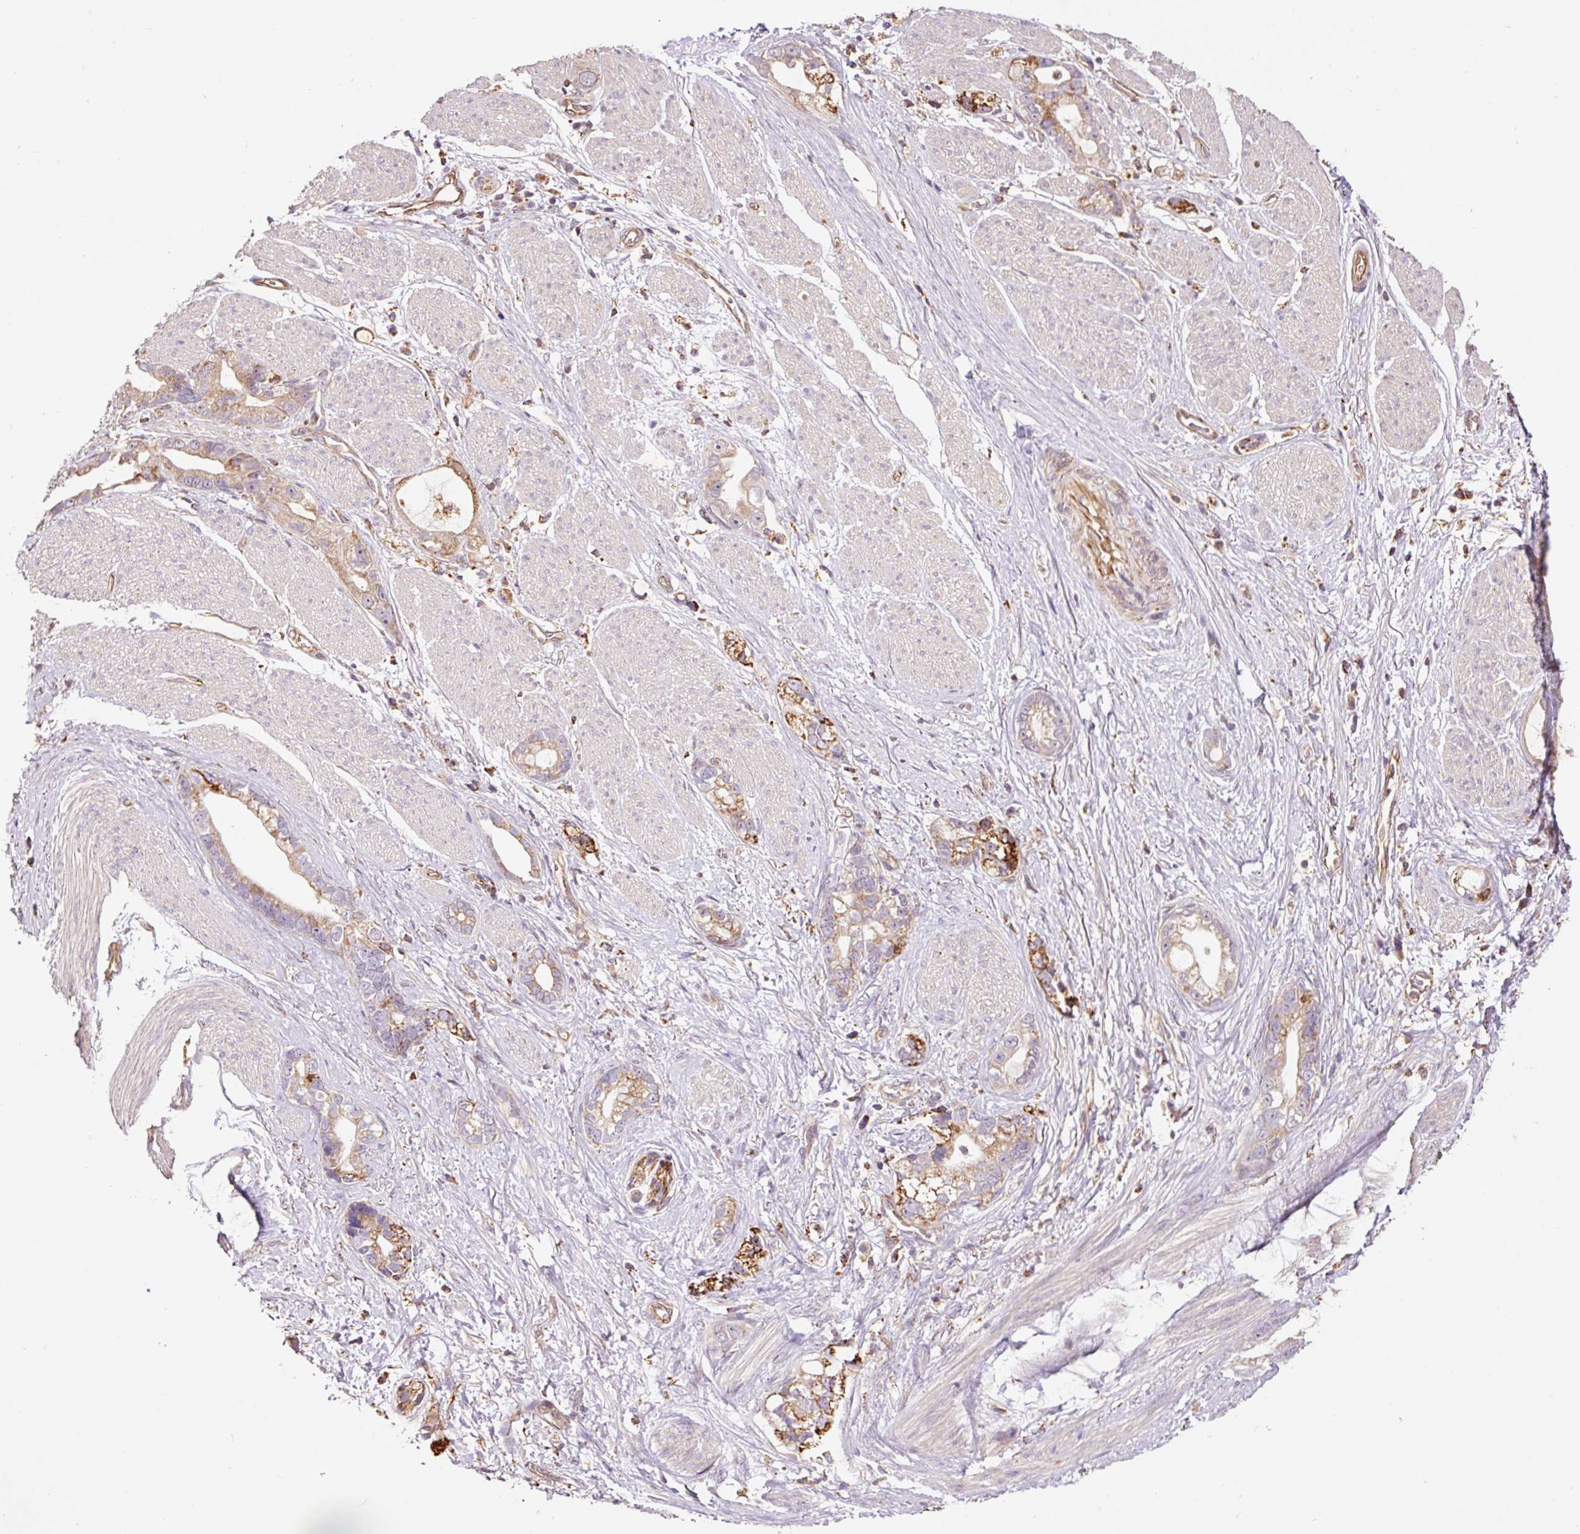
{"staining": {"intensity": "weak", "quantity": ">75%", "location": "cytoplasmic/membranous"}, "tissue": "stomach cancer", "cell_type": "Tumor cells", "image_type": "cancer", "snomed": [{"axis": "morphology", "description": "Adenocarcinoma, NOS"}, {"axis": "topography", "description": "Stomach"}], "caption": "This is a histology image of immunohistochemistry staining of stomach cancer, which shows weak expression in the cytoplasmic/membranous of tumor cells.", "gene": "PCK2", "patient": {"sex": "male", "age": 55}}